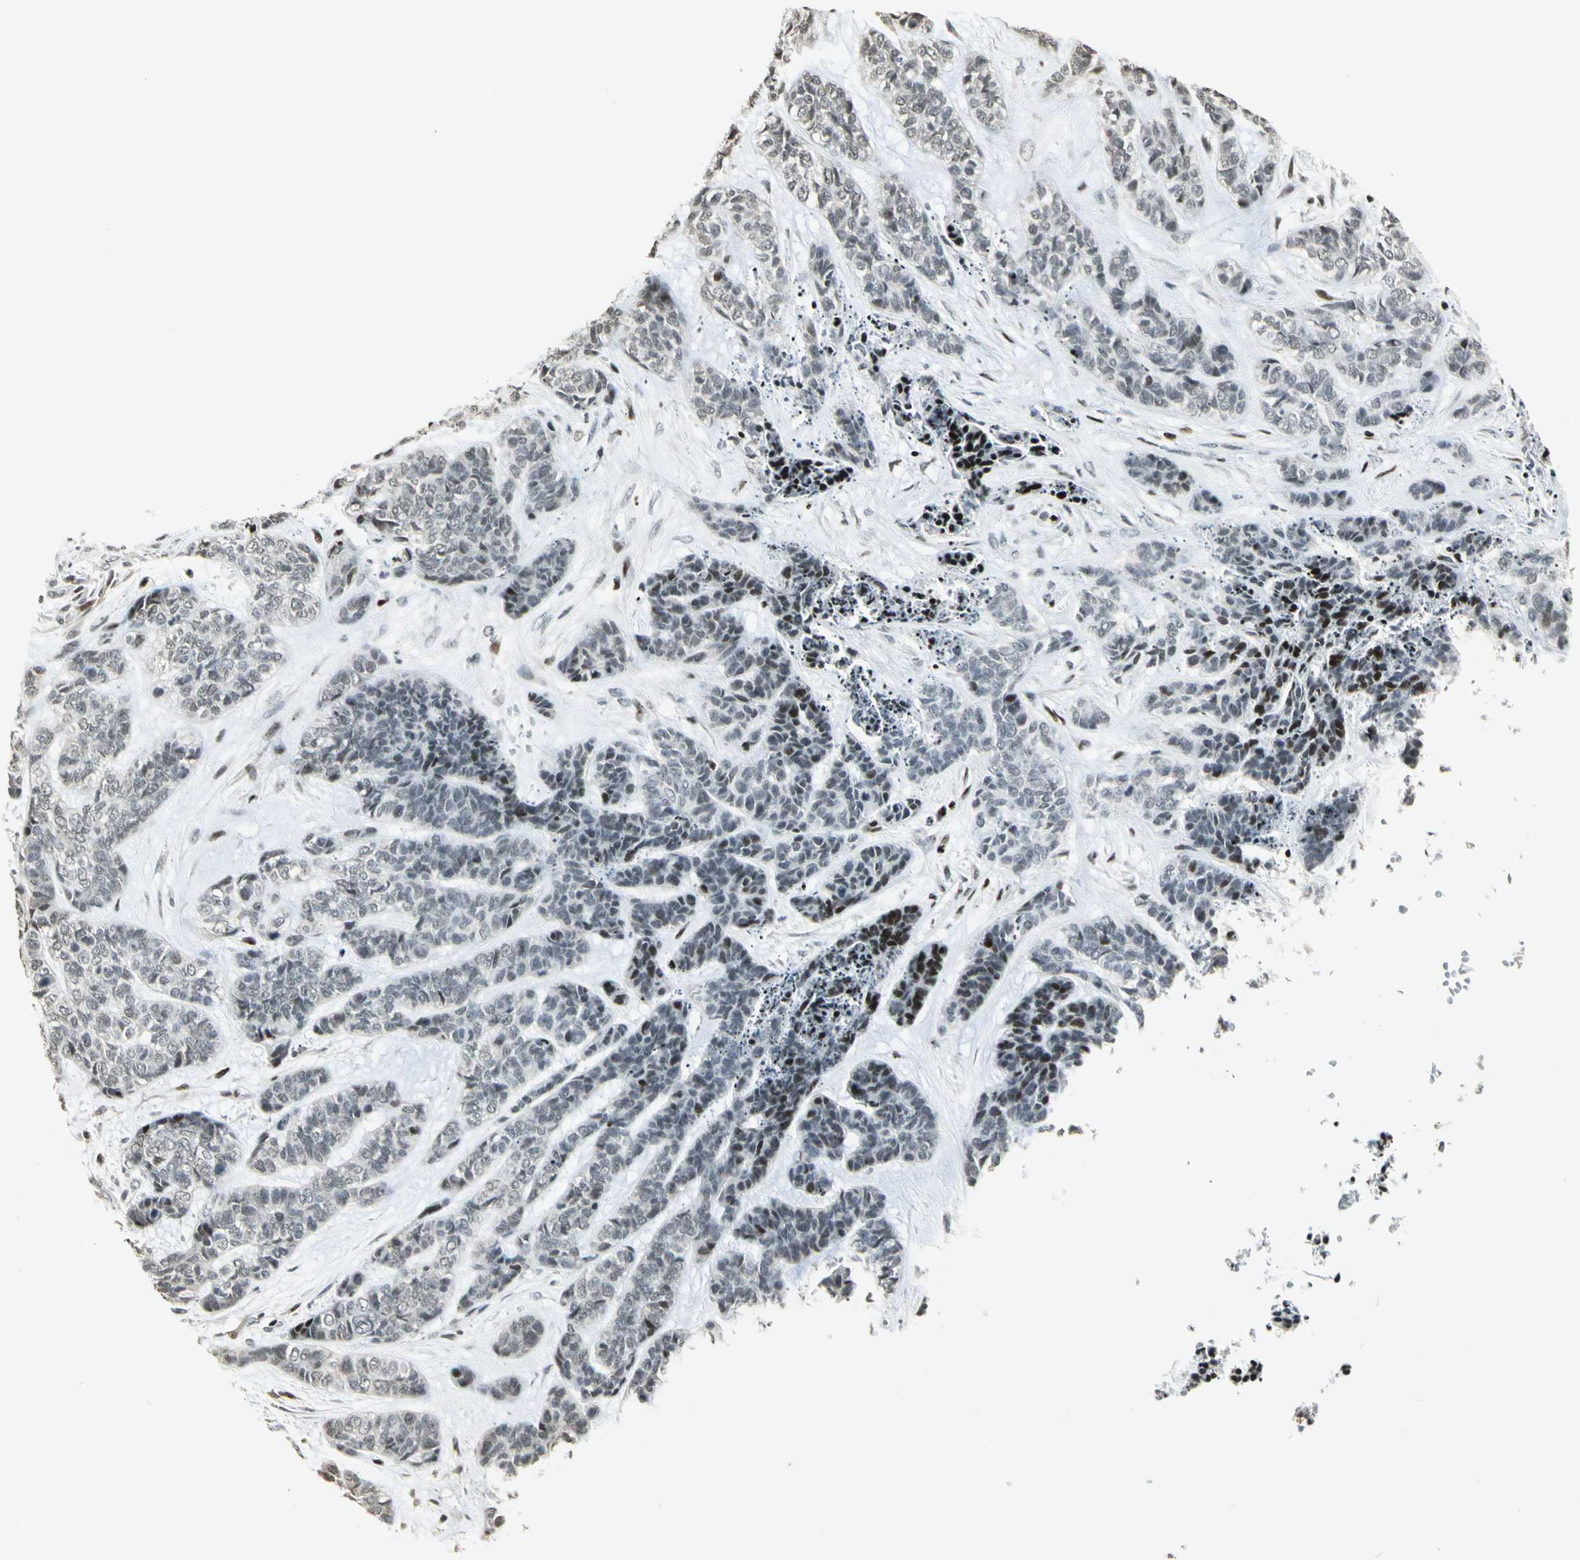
{"staining": {"intensity": "strong", "quantity": "<25%", "location": "nuclear"}, "tissue": "skin cancer", "cell_type": "Tumor cells", "image_type": "cancer", "snomed": [{"axis": "morphology", "description": "Basal cell carcinoma"}, {"axis": "topography", "description": "Skin"}], "caption": "Protein expression analysis of skin basal cell carcinoma displays strong nuclear positivity in about <25% of tumor cells.", "gene": "KDM1A", "patient": {"sex": "female", "age": 64}}